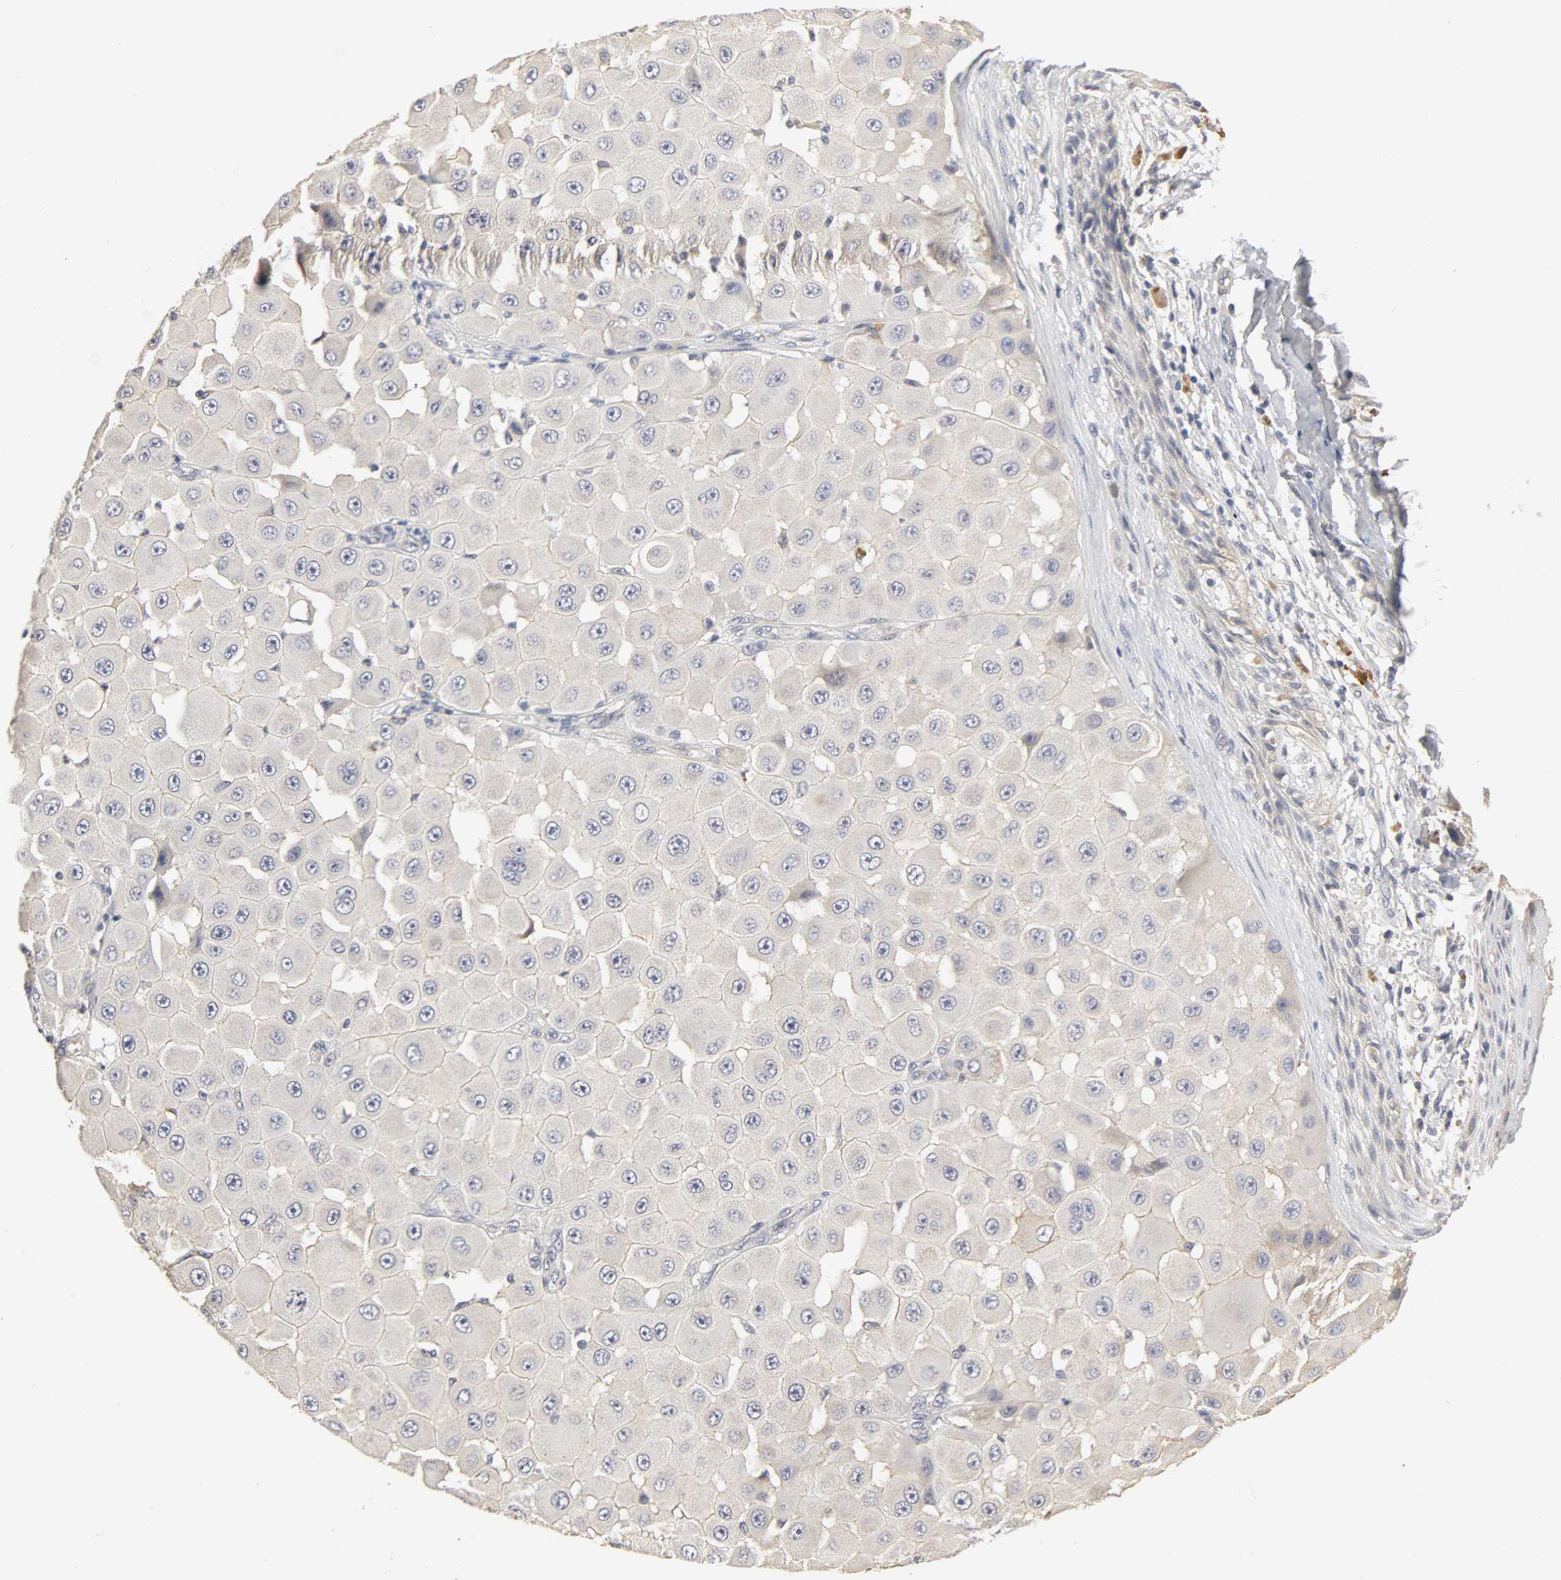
{"staining": {"intensity": "negative", "quantity": "none", "location": "none"}, "tissue": "melanoma", "cell_type": "Tumor cells", "image_type": "cancer", "snomed": [{"axis": "morphology", "description": "Malignant melanoma, NOS"}, {"axis": "topography", "description": "Skin"}], "caption": "An immunohistochemistry histopathology image of melanoma is shown. There is no staining in tumor cells of melanoma. The staining is performed using DAB brown chromogen with nuclei counter-stained in using hematoxylin.", "gene": "SLC10A2", "patient": {"sex": "female", "age": 81}}